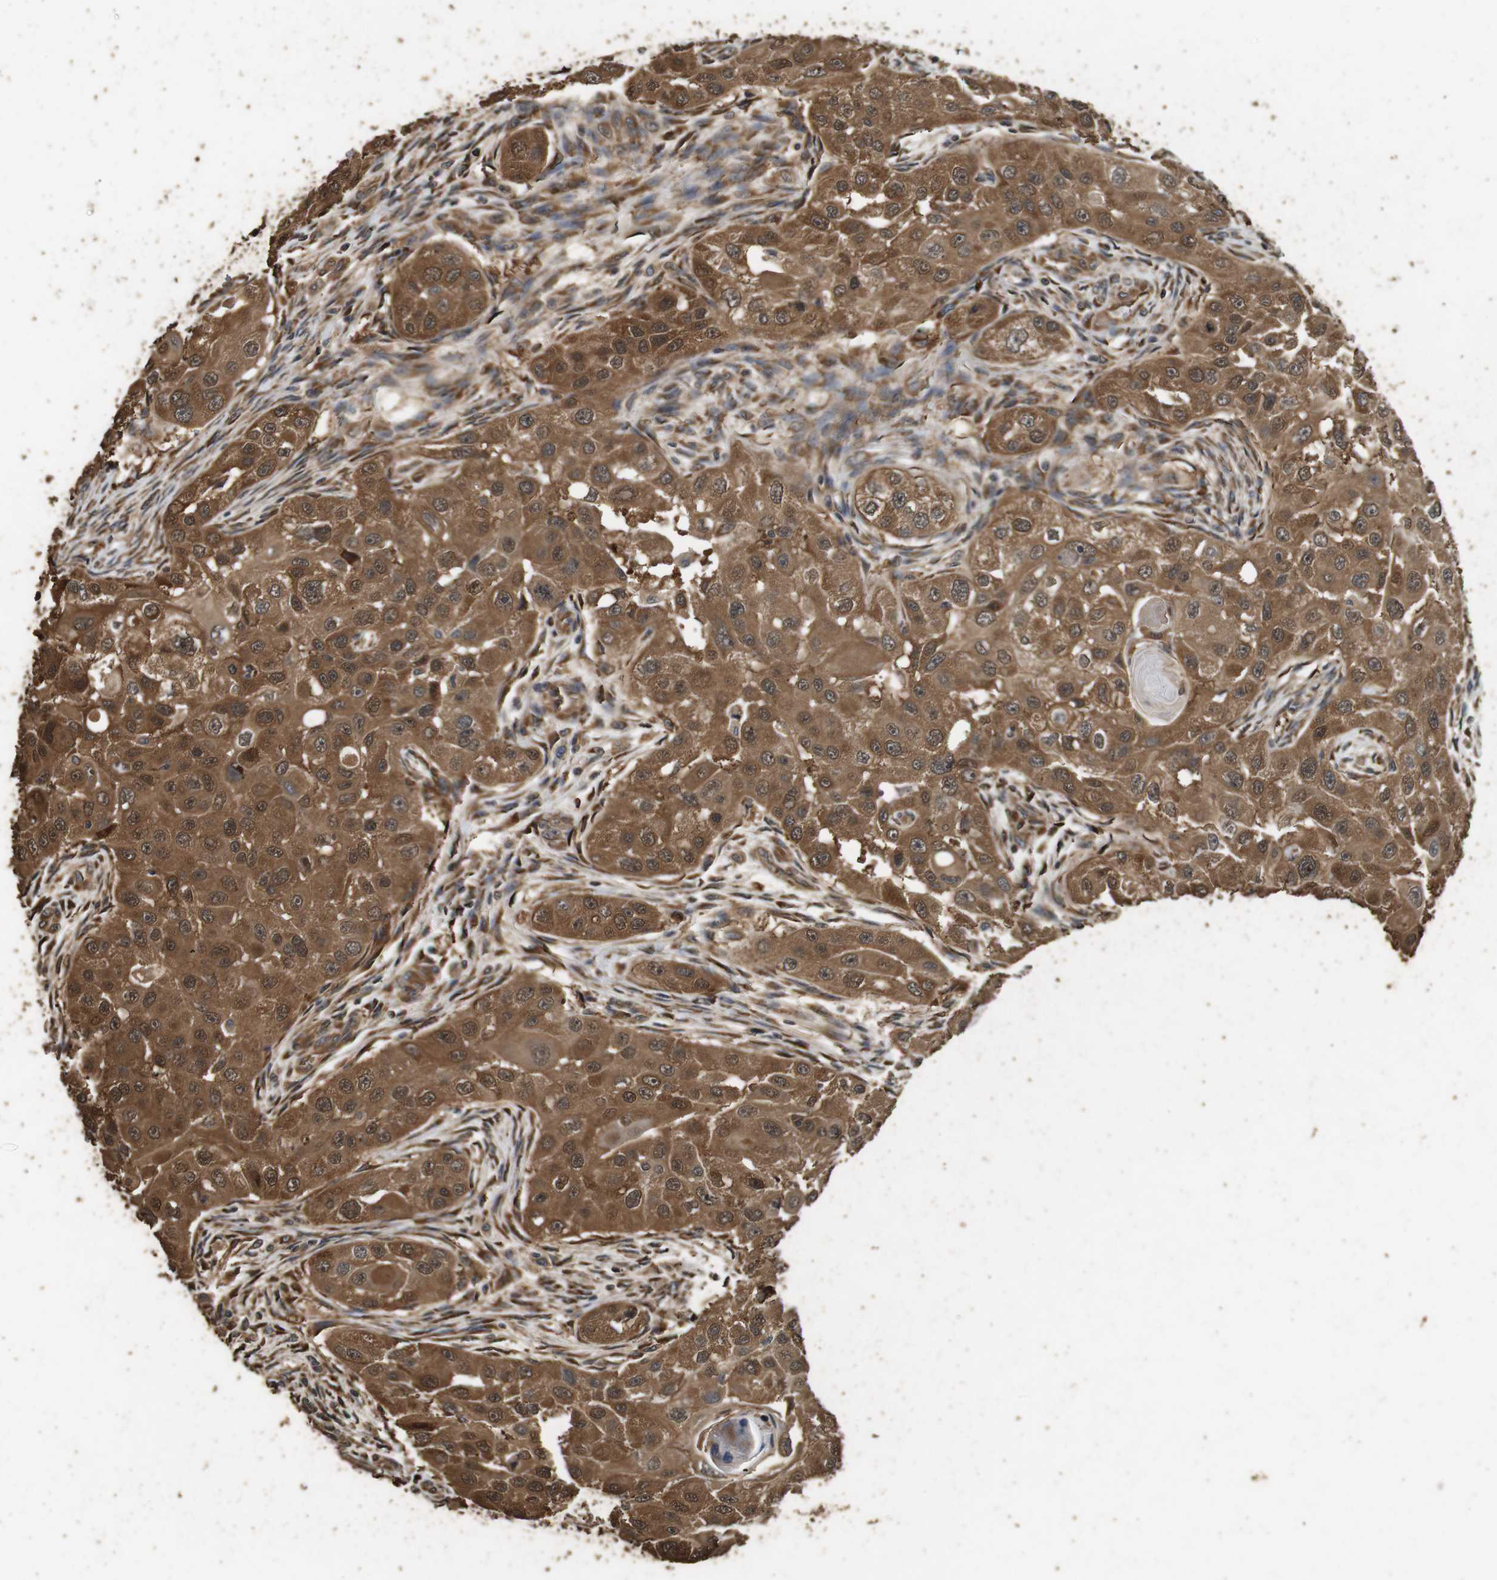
{"staining": {"intensity": "strong", "quantity": ">75%", "location": "cytoplasmic/membranous,nuclear"}, "tissue": "head and neck cancer", "cell_type": "Tumor cells", "image_type": "cancer", "snomed": [{"axis": "morphology", "description": "Normal tissue, NOS"}, {"axis": "morphology", "description": "Squamous cell carcinoma, NOS"}, {"axis": "topography", "description": "Skeletal muscle"}, {"axis": "topography", "description": "Head-Neck"}], "caption": "A histopathology image of head and neck cancer stained for a protein shows strong cytoplasmic/membranous and nuclear brown staining in tumor cells.", "gene": "CNPY4", "patient": {"sex": "male", "age": 51}}